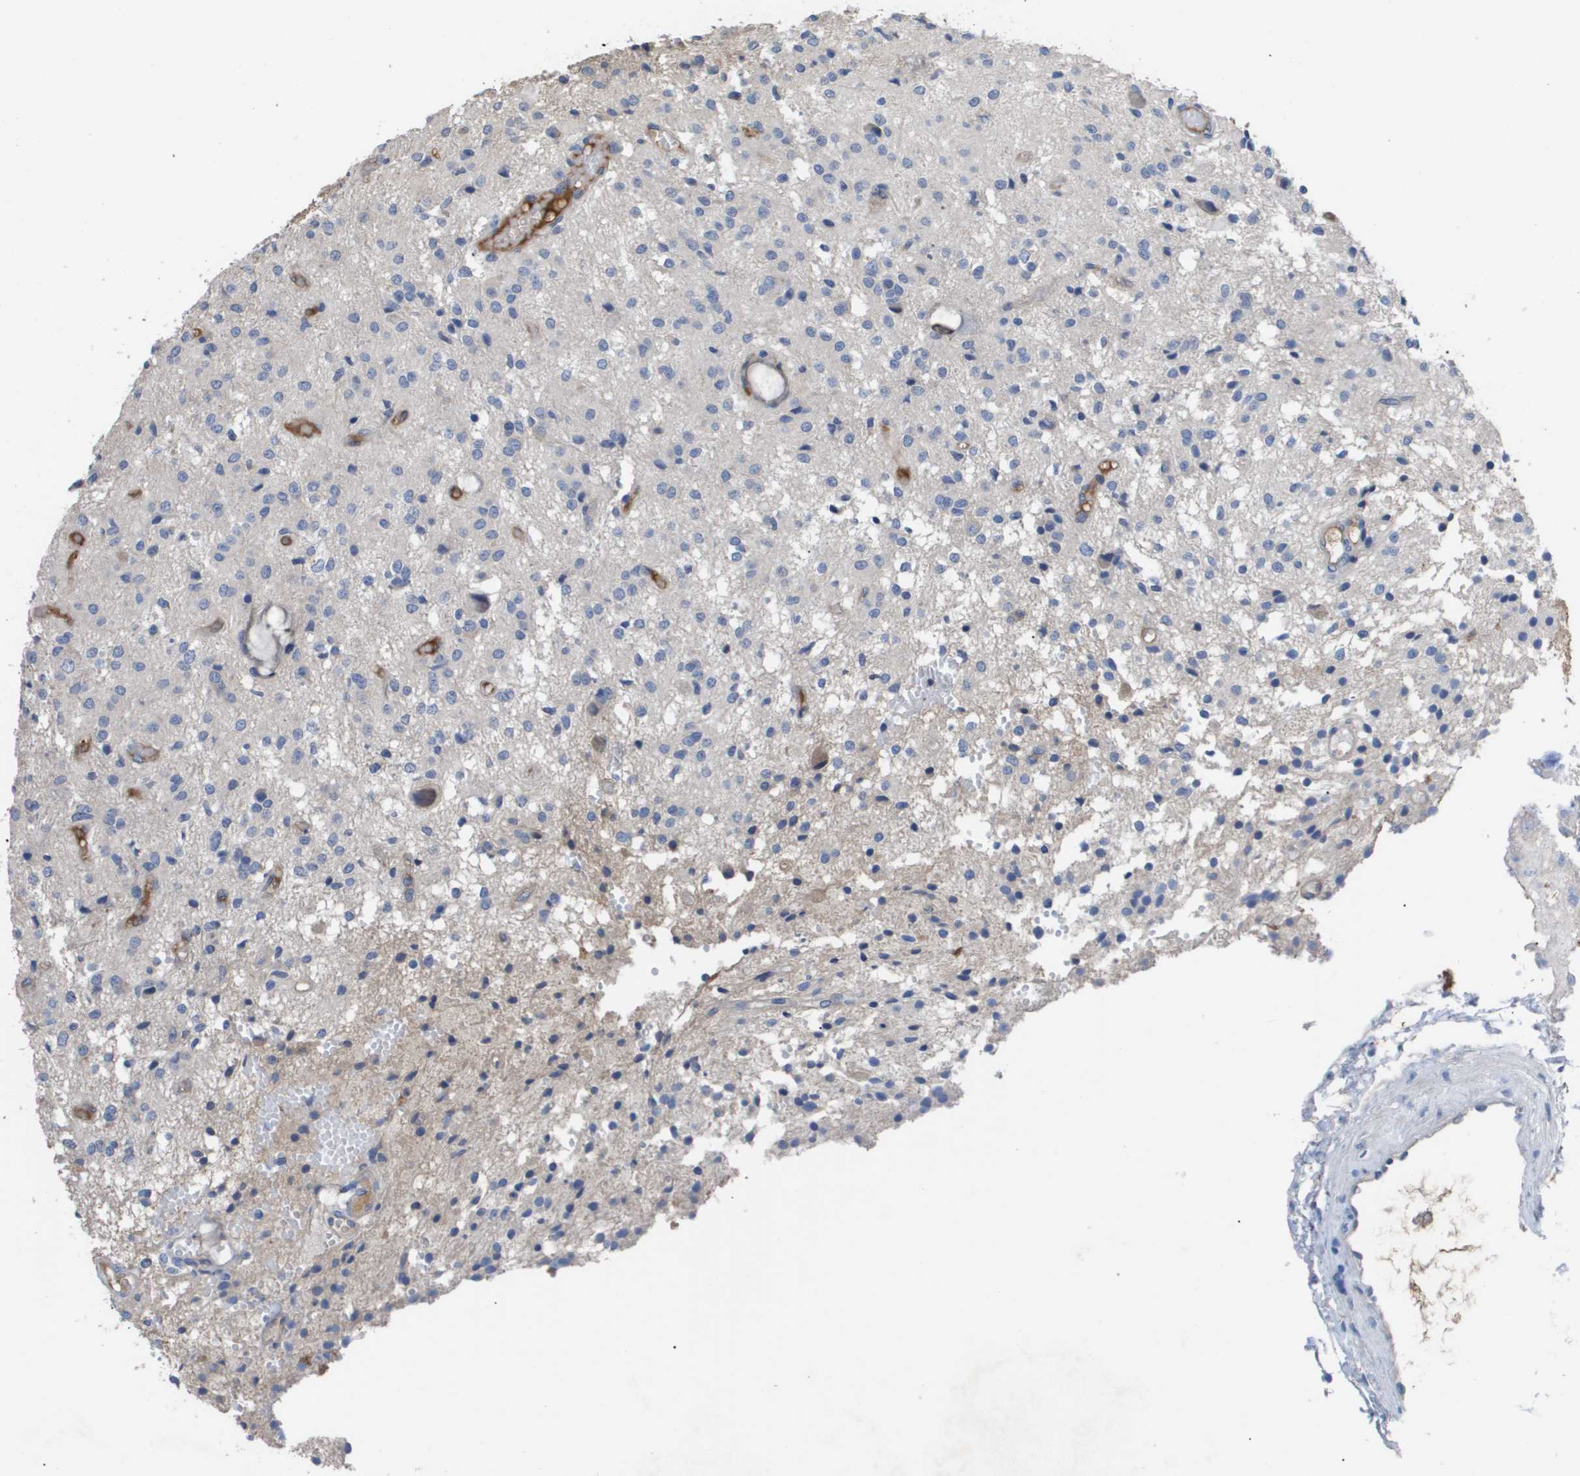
{"staining": {"intensity": "negative", "quantity": "none", "location": "none"}, "tissue": "glioma", "cell_type": "Tumor cells", "image_type": "cancer", "snomed": [{"axis": "morphology", "description": "Glioma, malignant, High grade"}, {"axis": "topography", "description": "Brain"}], "caption": "Immunohistochemical staining of human malignant high-grade glioma shows no significant positivity in tumor cells.", "gene": "SERPINA6", "patient": {"sex": "female", "age": 59}}